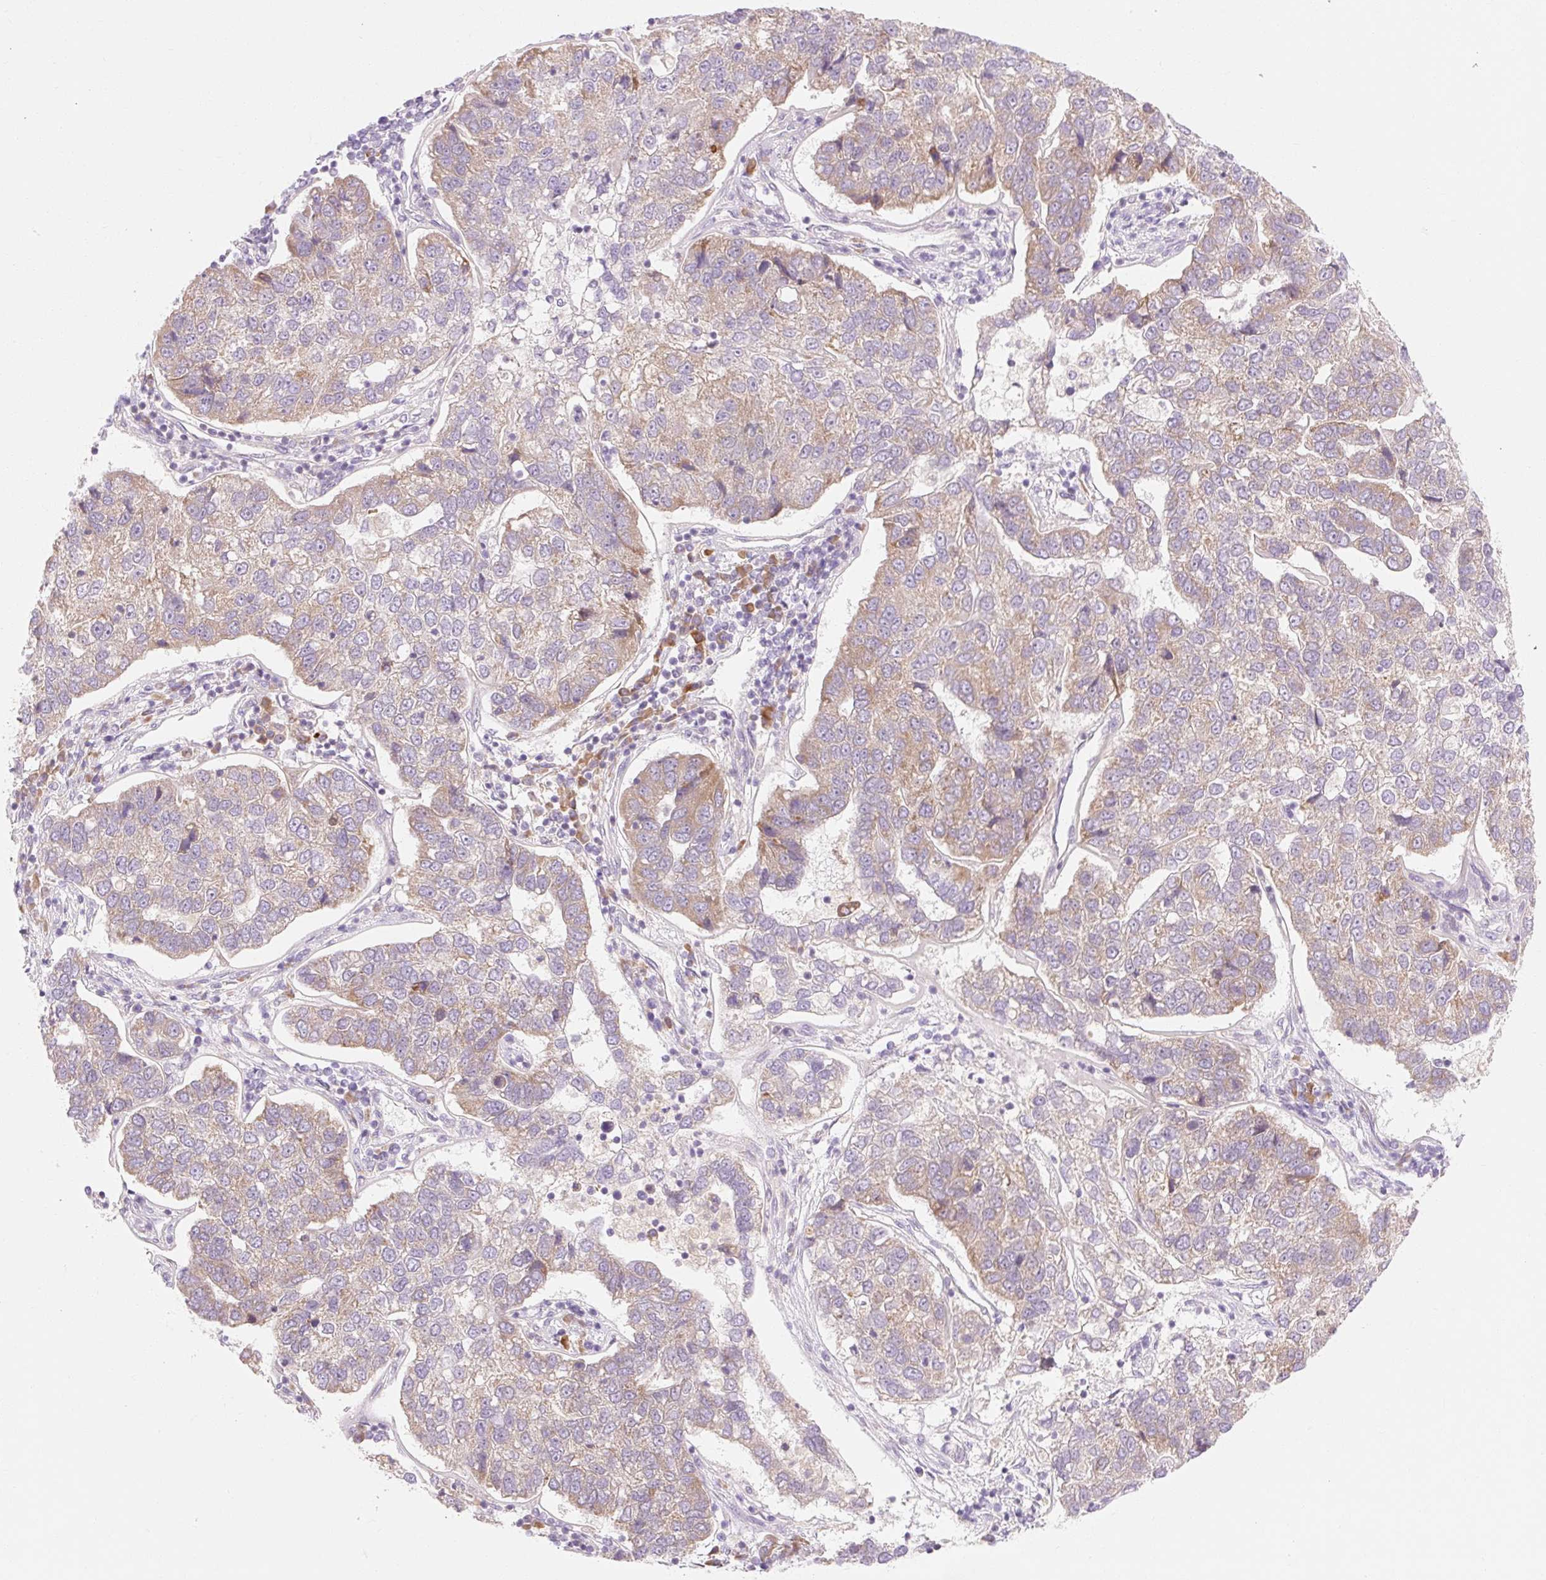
{"staining": {"intensity": "weak", "quantity": ">75%", "location": "cytoplasmic/membranous"}, "tissue": "pancreatic cancer", "cell_type": "Tumor cells", "image_type": "cancer", "snomed": [{"axis": "morphology", "description": "Adenocarcinoma, NOS"}, {"axis": "topography", "description": "Pancreas"}], "caption": "Protein analysis of pancreatic cancer tissue exhibits weak cytoplasmic/membranous expression in about >75% of tumor cells.", "gene": "MYO1D", "patient": {"sex": "female", "age": 61}}